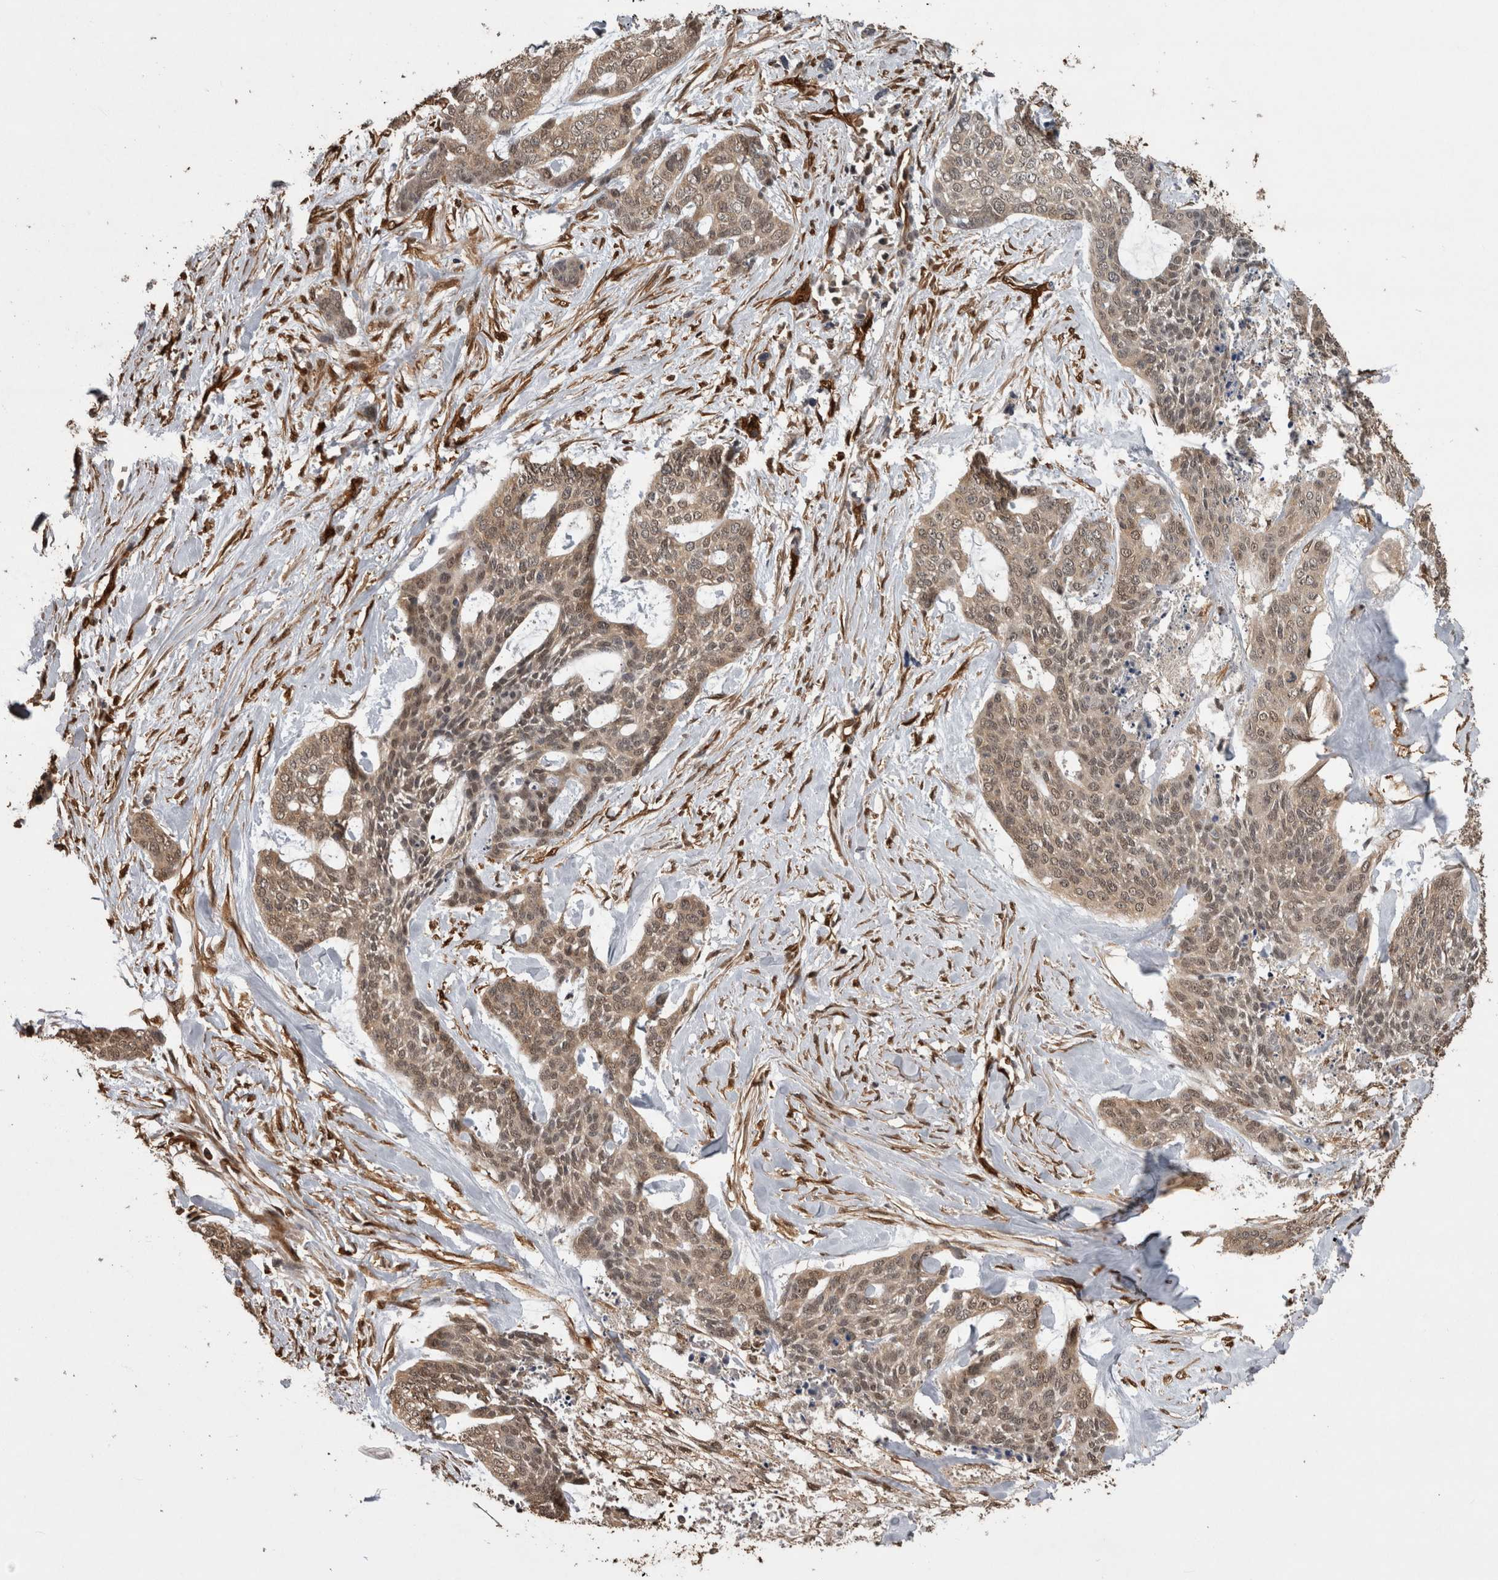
{"staining": {"intensity": "weak", "quantity": ">75%", "location": "cytoplasmic/membranous,nuclear"}, "tissue": "skin cancer", "cell_type": "Tumor cells", "image_type": "cancer", "snomed": [{"axis": "morphology", "description": "Basal cell carcinoma"}, {"axis": "topography", "description": "Skin"}], "caption": "Basal cell carcinoma (skin) stained with a brown dye shows weak cytoplasmic/membranous and nuclear positive staining in approximately >75% of tumor cells.", "gene": "LXN", "patient": {"sex": "female", "age": 64}}